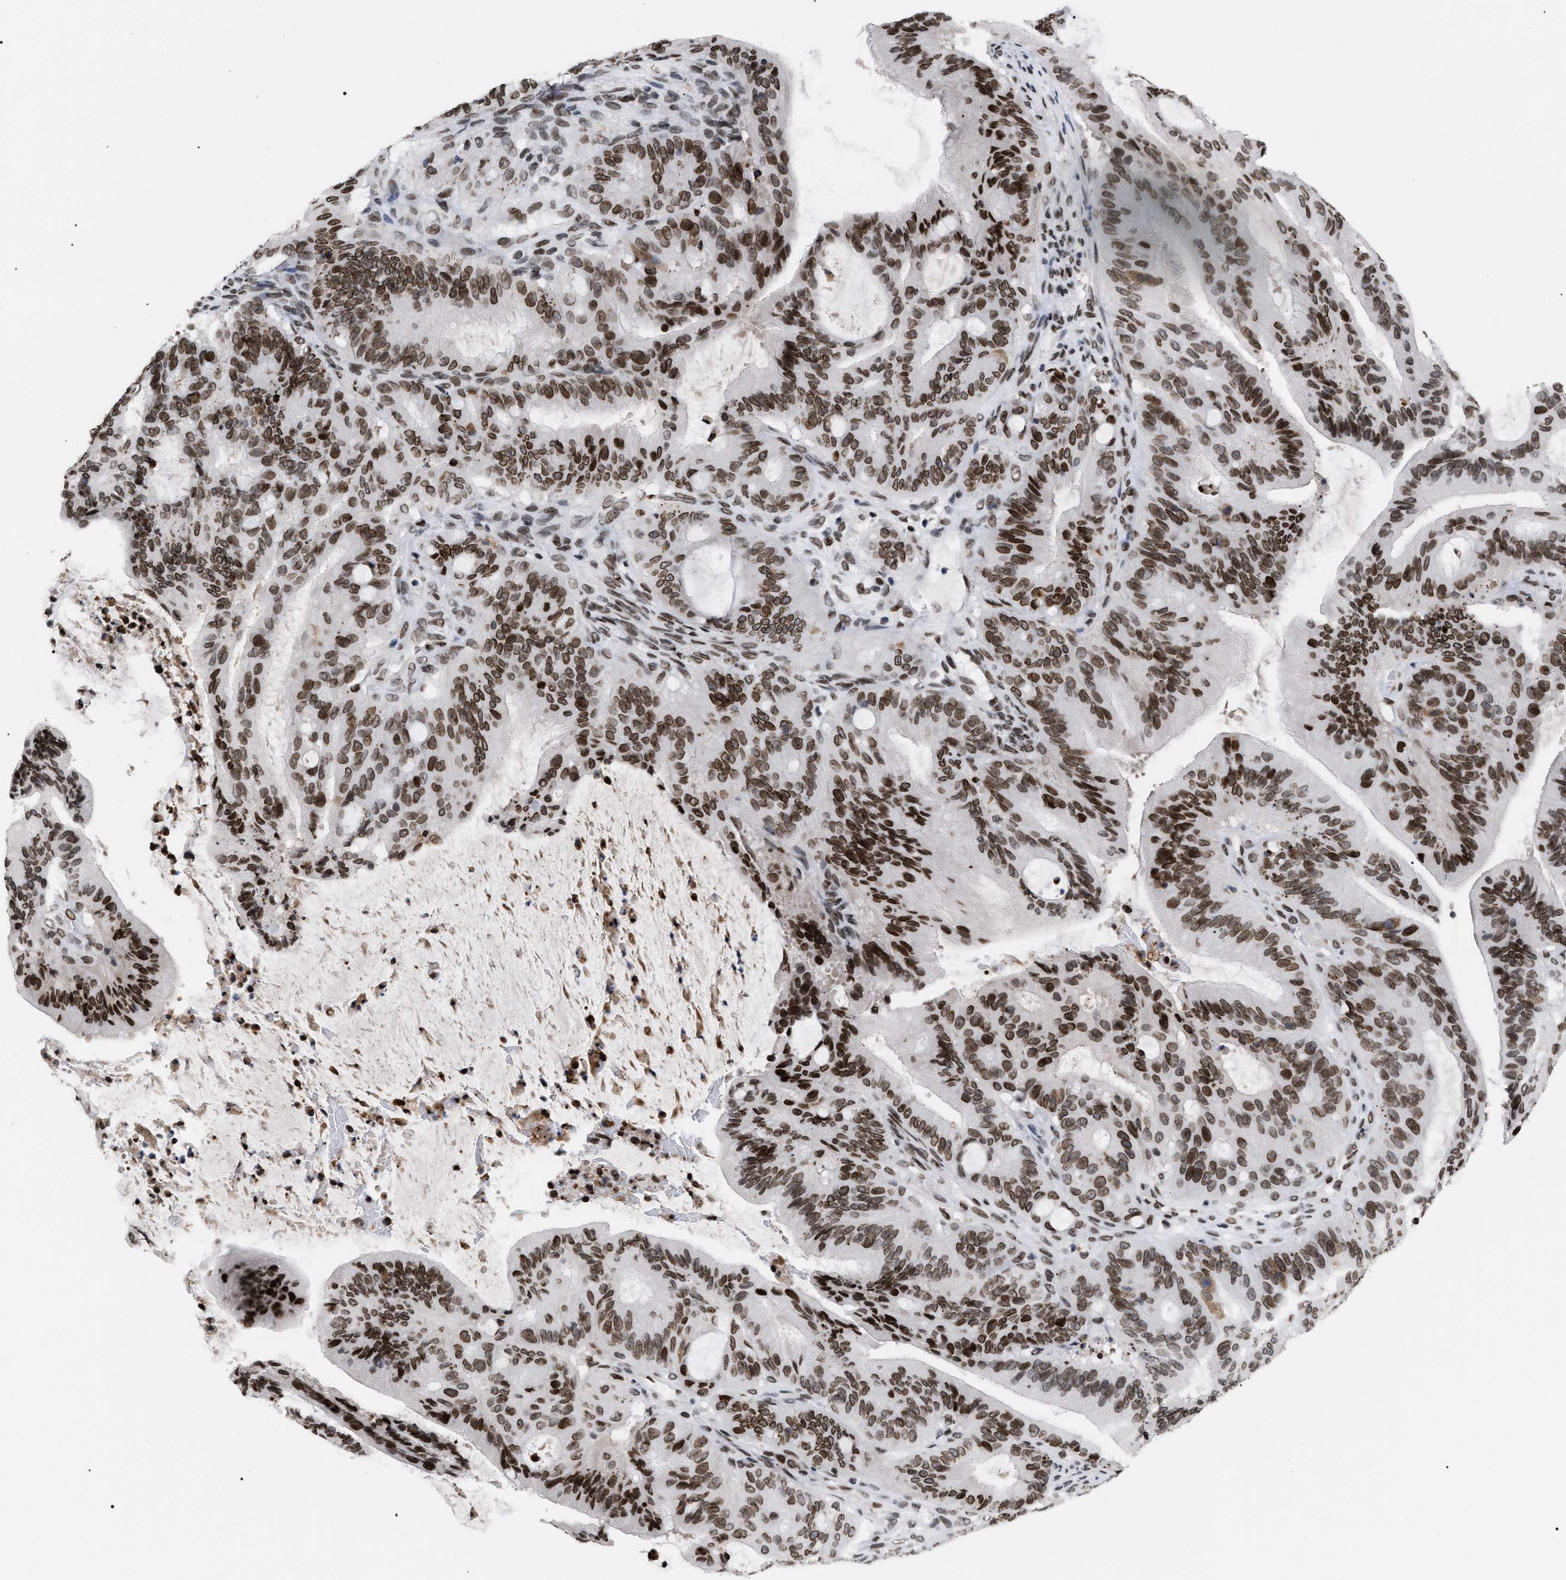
{"staining": {"intensity": "strong", "quantity": ">75%", "location": "cytoplasmic/membranous,nuclear"}, "tissue": "liver cancer", "cell_type": "Tumor cells", "image_type": "cancer", "snomed": [{"axis": "morphology", "description": "Normal tissue, NOS"}, {"axis": "morphology", "description": "Cholangiocarcinoma"}, {"axis": "topography", "description": "Liver"}, {"axis": "topography", "description": "Peripheral nerve tissue"}], "caption": "Protein expression analysis of liver cancer (cholangiocarcinoma) shows strong cytoplasmic/membranous and nuclear positivity in approximately >75% of tumor cells.", "gene": "TPR", "patient": {"sex": "female", "age": 73}}